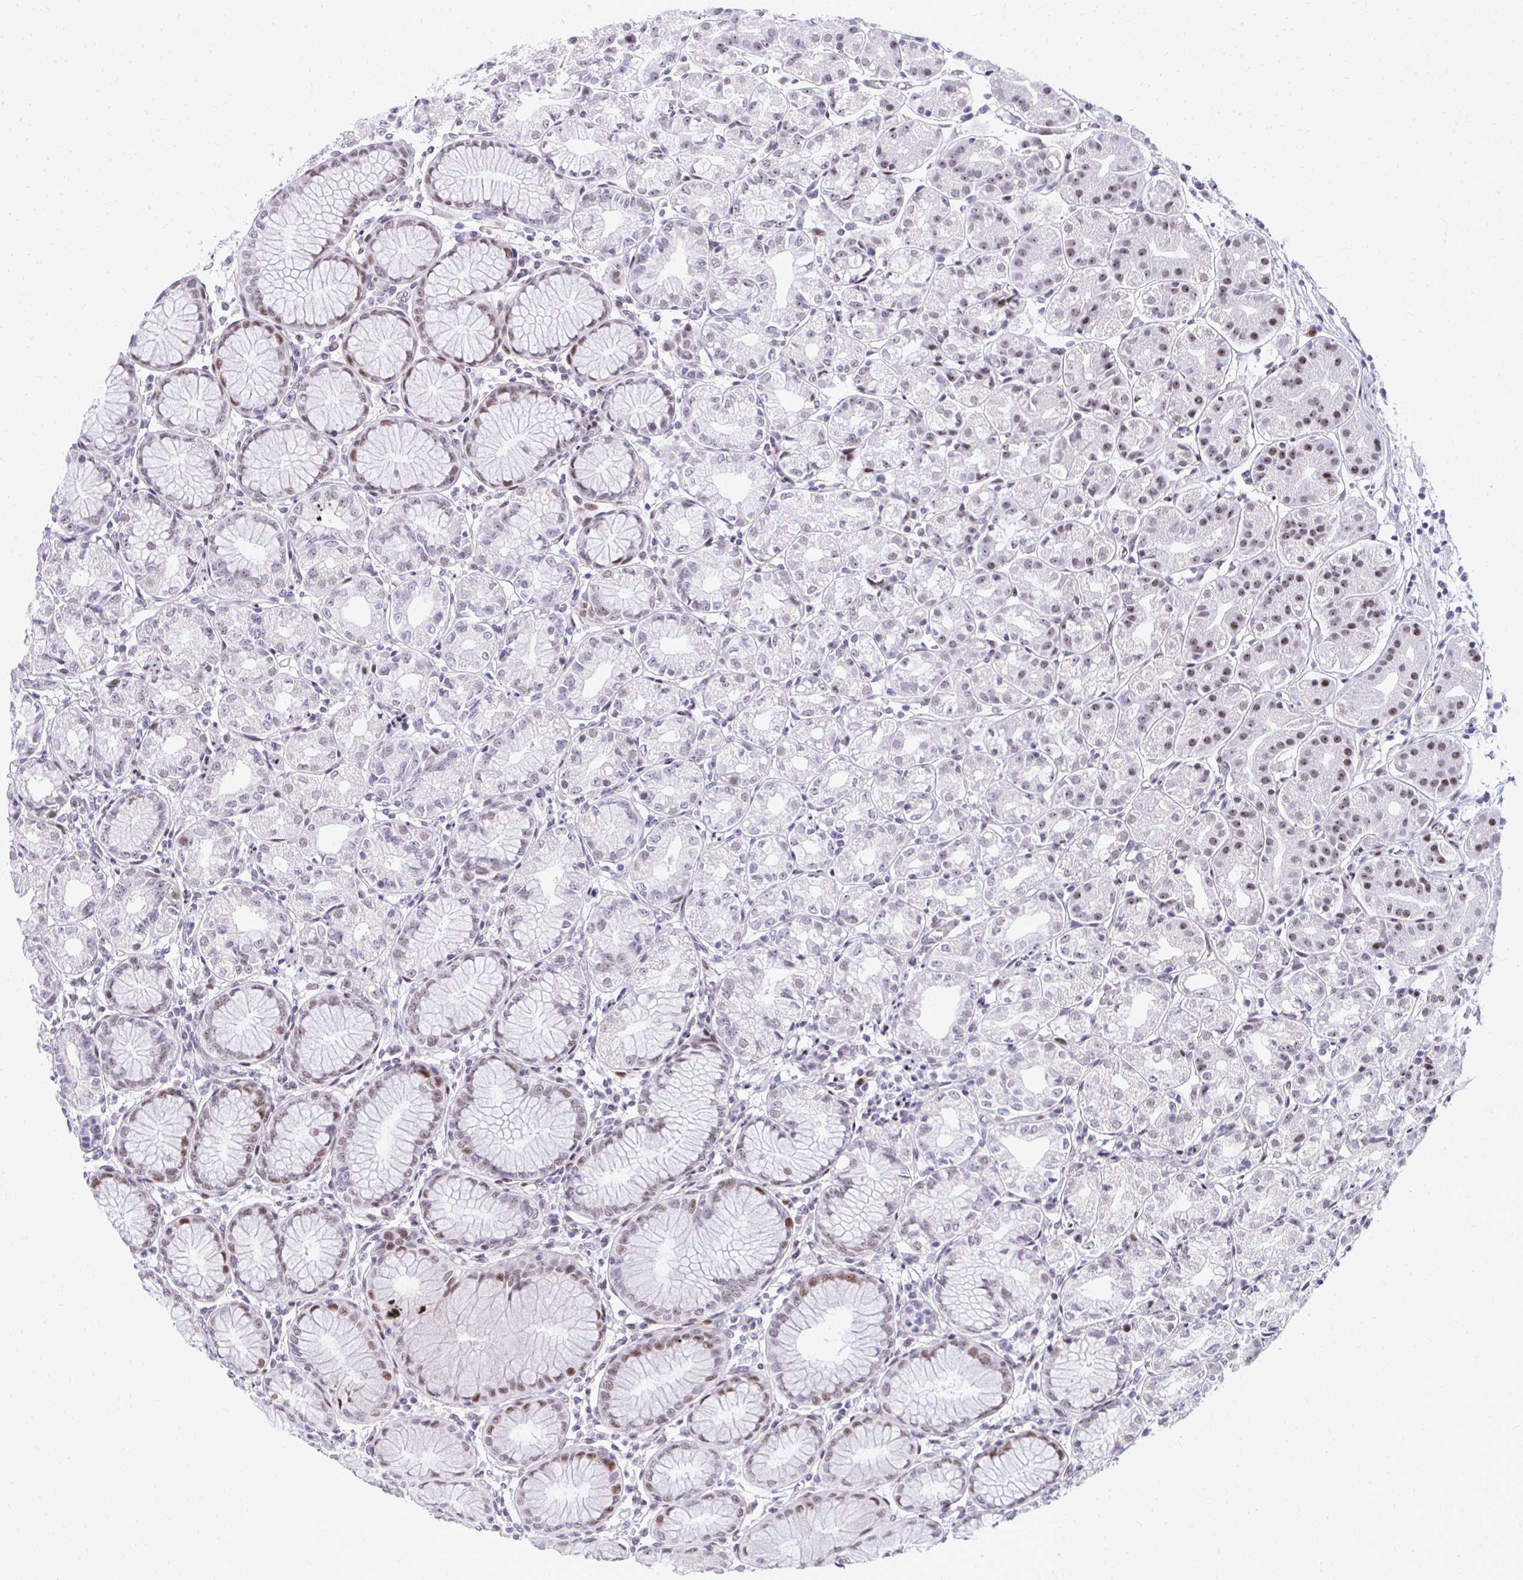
{"staining": {"intensity": "moderate", "quantity": "25%-75%", "location": "nuclear"}, "tissue": "stomach", "cell_type": "Glandular cells", "image_type": "normal", "snomed": [{"axis": "morphology", "description": "Normal tissue, NOS"}, {"axis": "topography", "description": "Stomach"}], "caption": "Brown immunohistochemical staining in unremarkable stomach displays moderate nuclear expression in about 25%-75% of glandular cells.", "gene": "GLDN", "patient": {"sex": "female", "age": 57}}